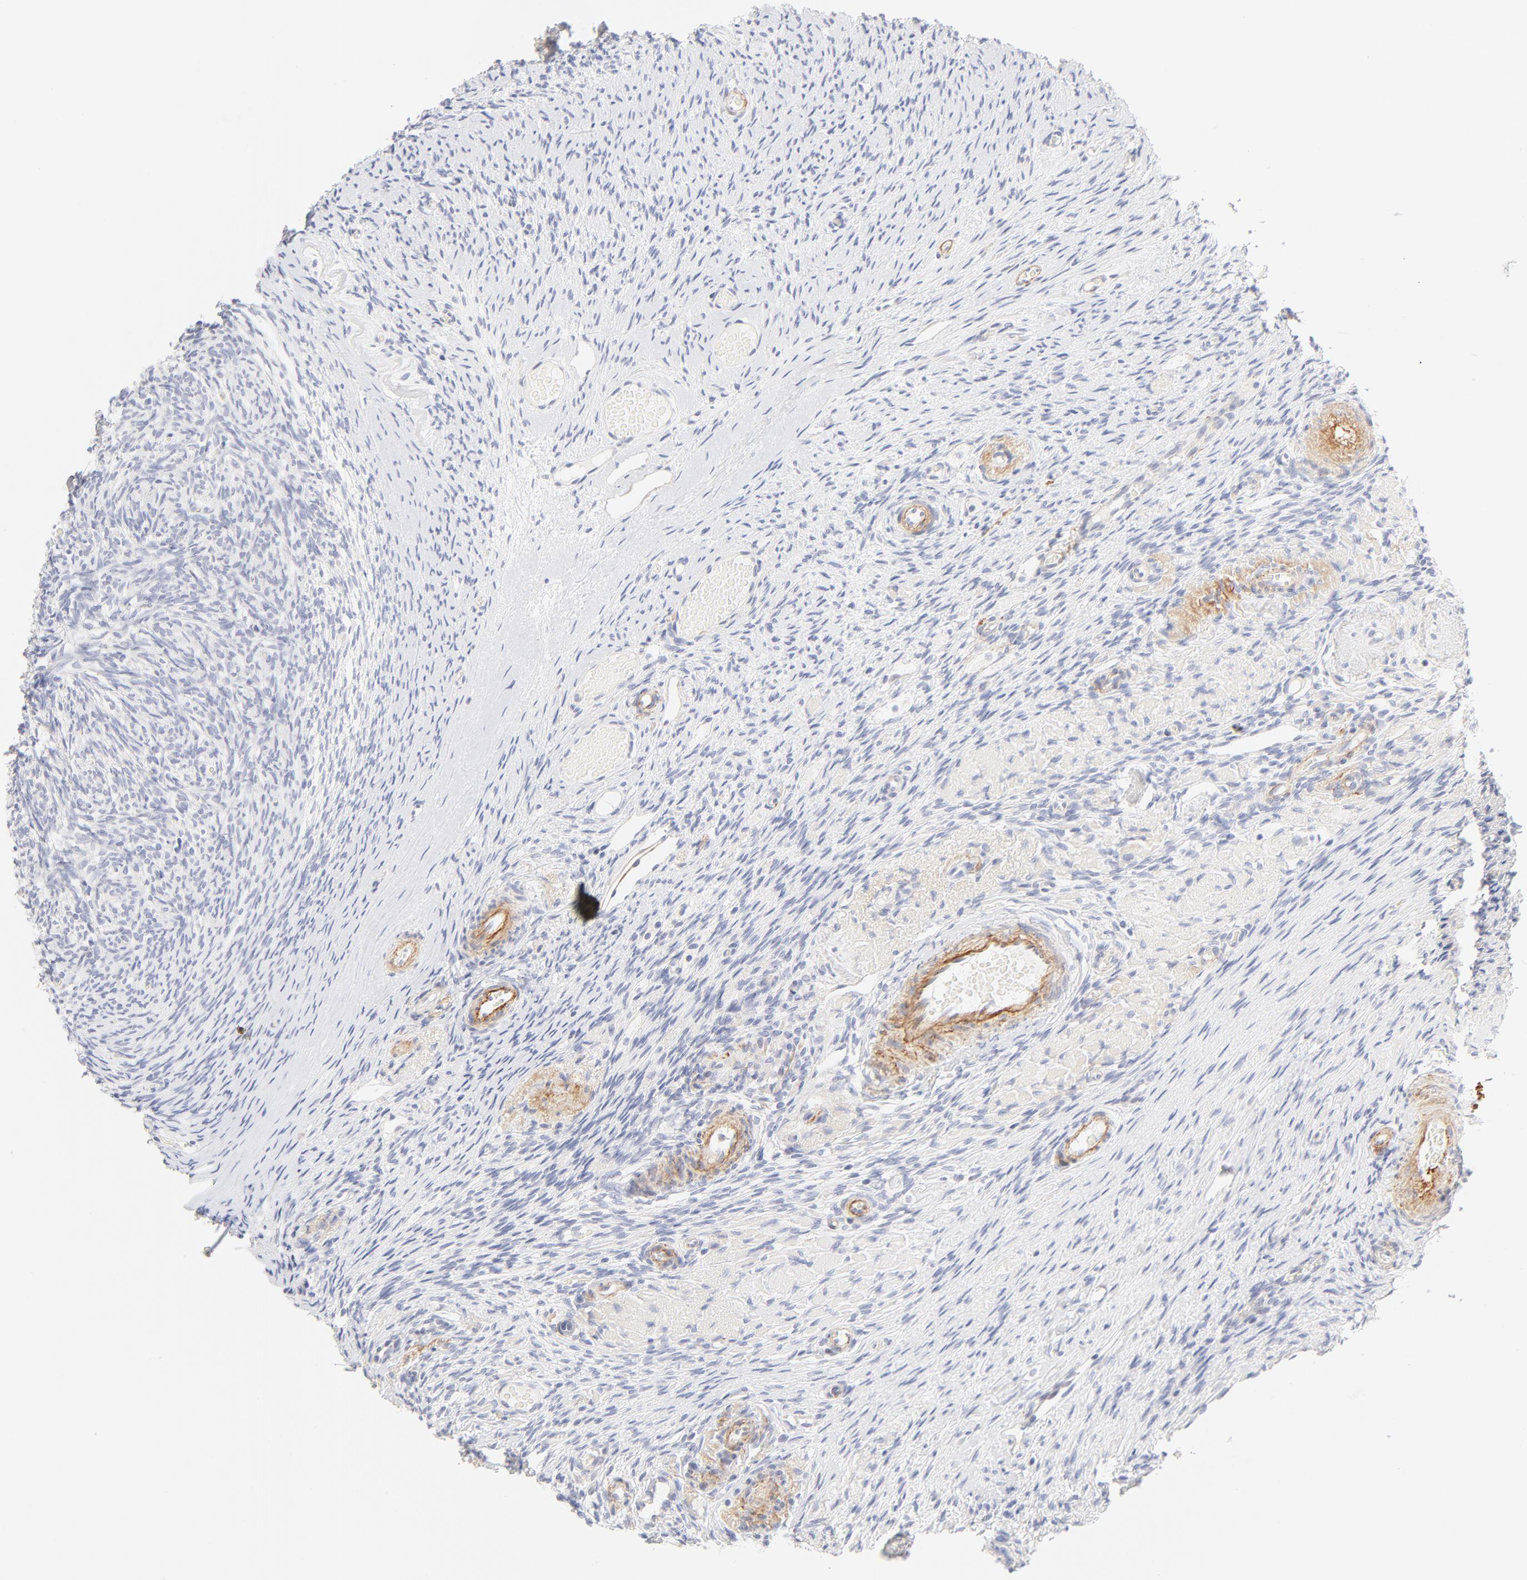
{"staining": {"intensity": "negative", "quantity": "none", "location": "none"}, "tissue": "ovary", "cell_type": "Follicle cells", "image_type": "normal", "snomed": [{"axis": "morphology", "description": "Normal tissue, NOS"}, {"axis": "topography", "description": "Ovary"}], "caption": "This photomicrograph is of normal ovary stained with immunohistochemistry (IHC) to label a protein in brown with the nuclei are counter-stained blue. There is no staining in follicle cells.", "gene": "NPNT", "patient": {"sex": "female", "age": 60}}